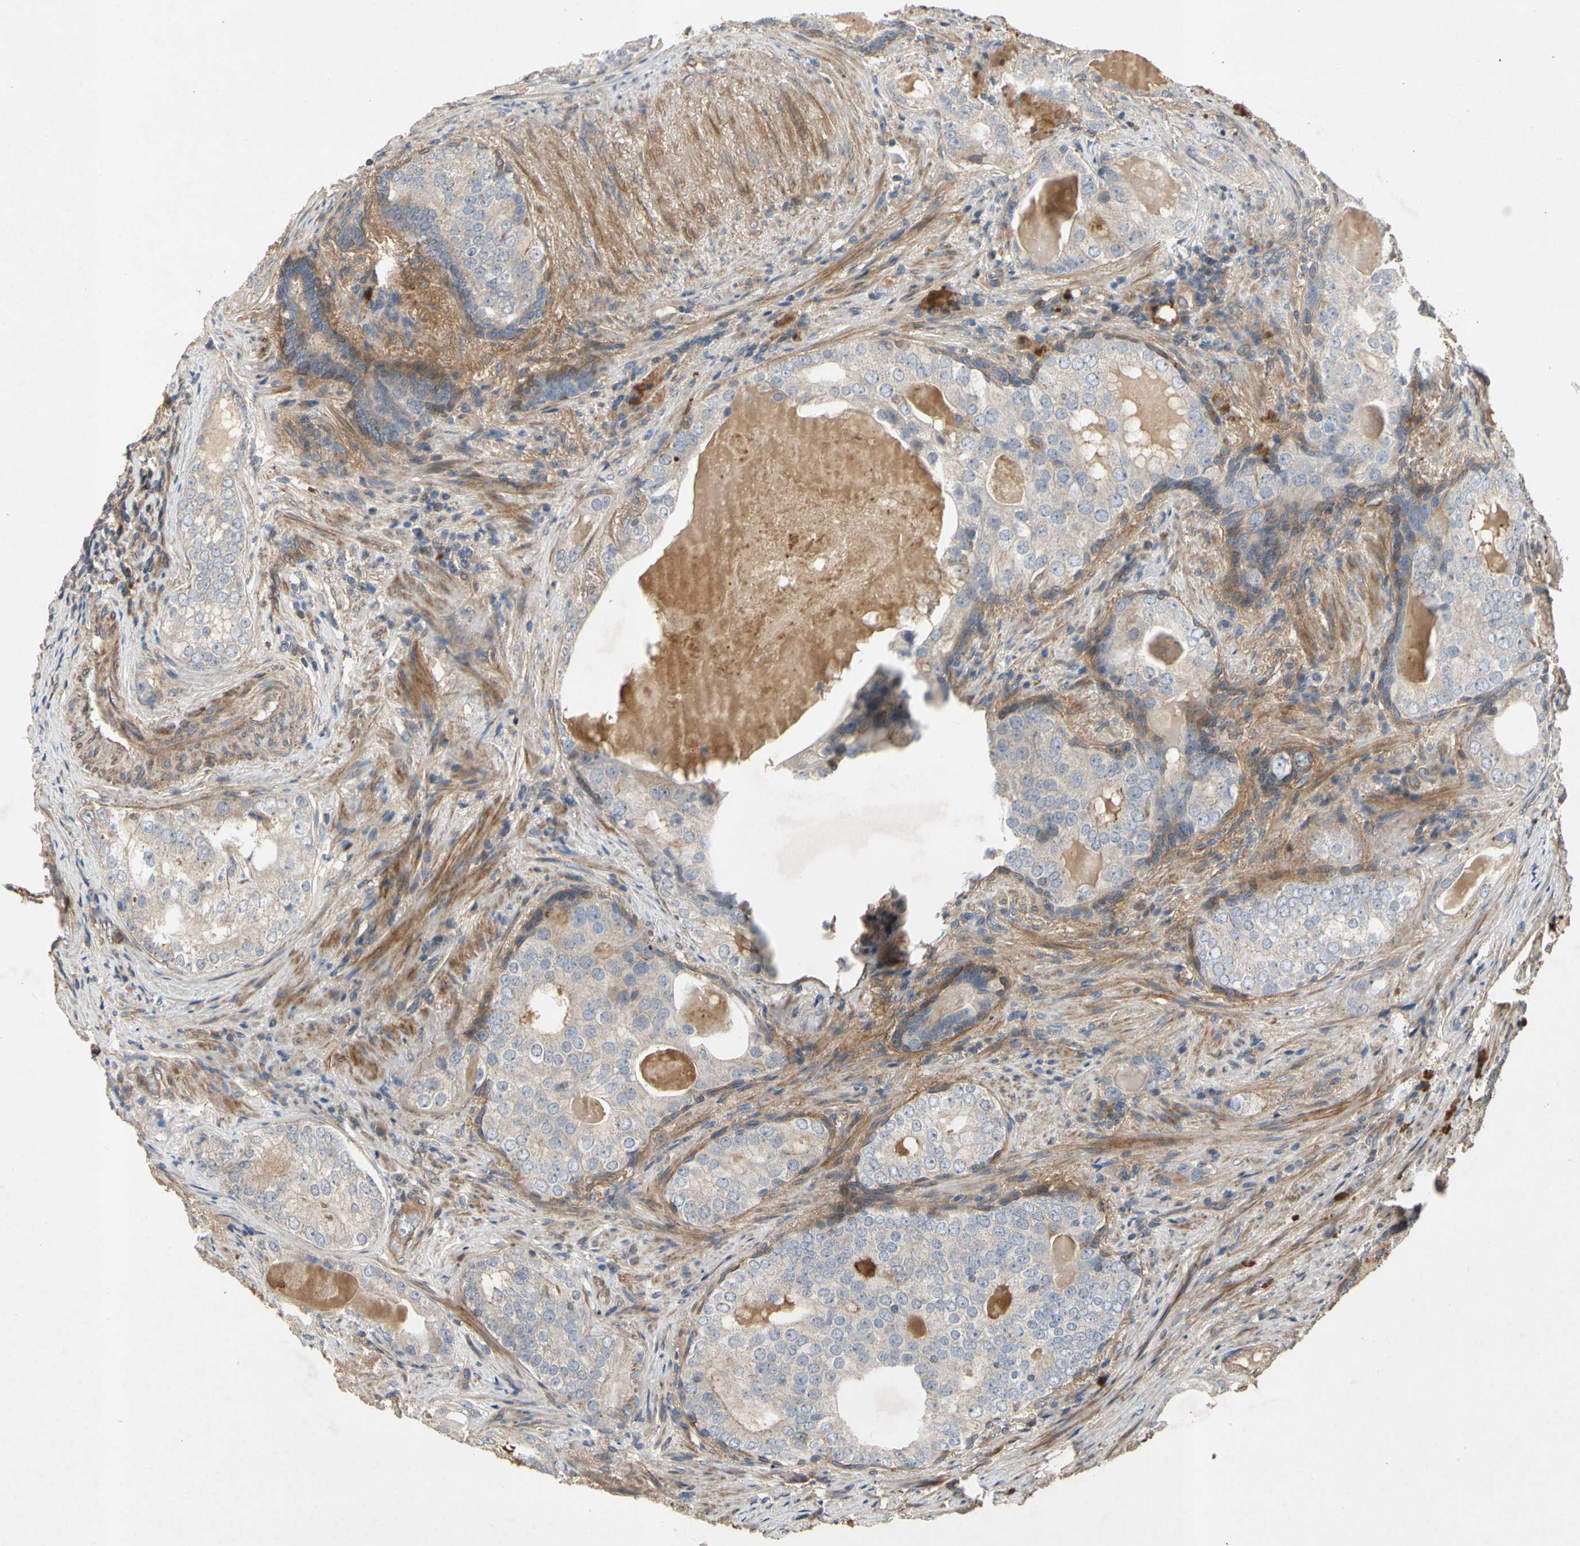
{"staining": {"intensity": "negative", "quantity": "none", "location": "none"}, "tissue": "prostate cancer", "cell_type": "Tumor cells", "image_type": "cancer", "snomed": [{"axis": "morphology", "description": "Adenocarcinoma, High grade"}, {"axis": "topography", "description": "Prostate"}], "caption": "Immunohistochemical staining of human prostate cancer (adenocarcinoma (high-grade)) shows no significant expression in tumor cells. Brightfield microscopy of immunohistochemistry stained with DAB (brown) and hematoxylin (blue), captured at high magnification.", "gene": "CRTAC1", "patient": {"sex": "male", "age": 66}}